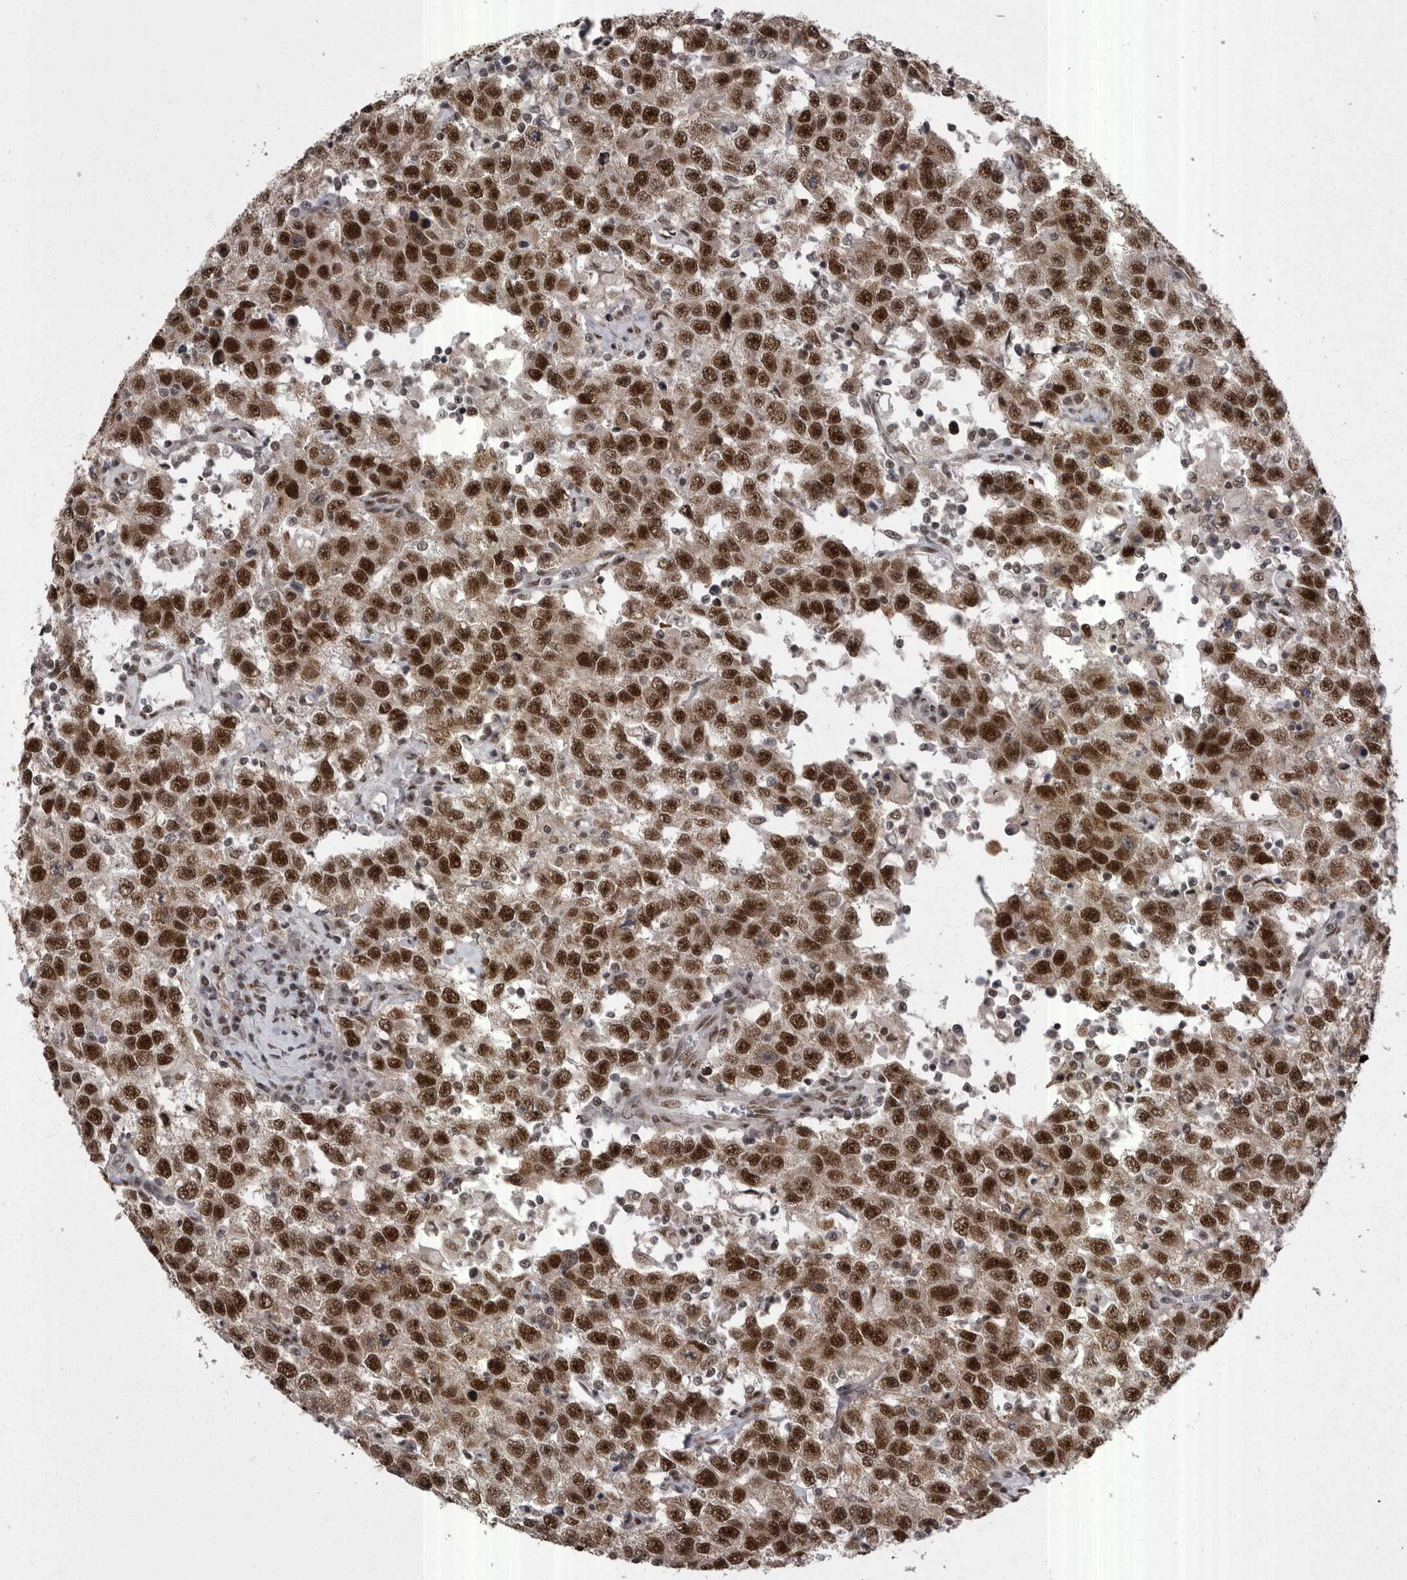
{"staining": {"intensity": "strong", "quantity": ">75%", "location": "nuclear"}, "tissue": "testis cancer", "cell_type": "Tumor cells", "image_type": "cancer", "snomed": [{"axis": "morphology", "description": "Seminoma, NOS"}, {"axis": "topography", "description": "Testis"}], "caption": "Tumor cells display high levels of strong nuclear expression in approximately >75% of cells in human testis cancer.", "gene": "MEPCE", "patient": {"sex": "male", "age": 41}}